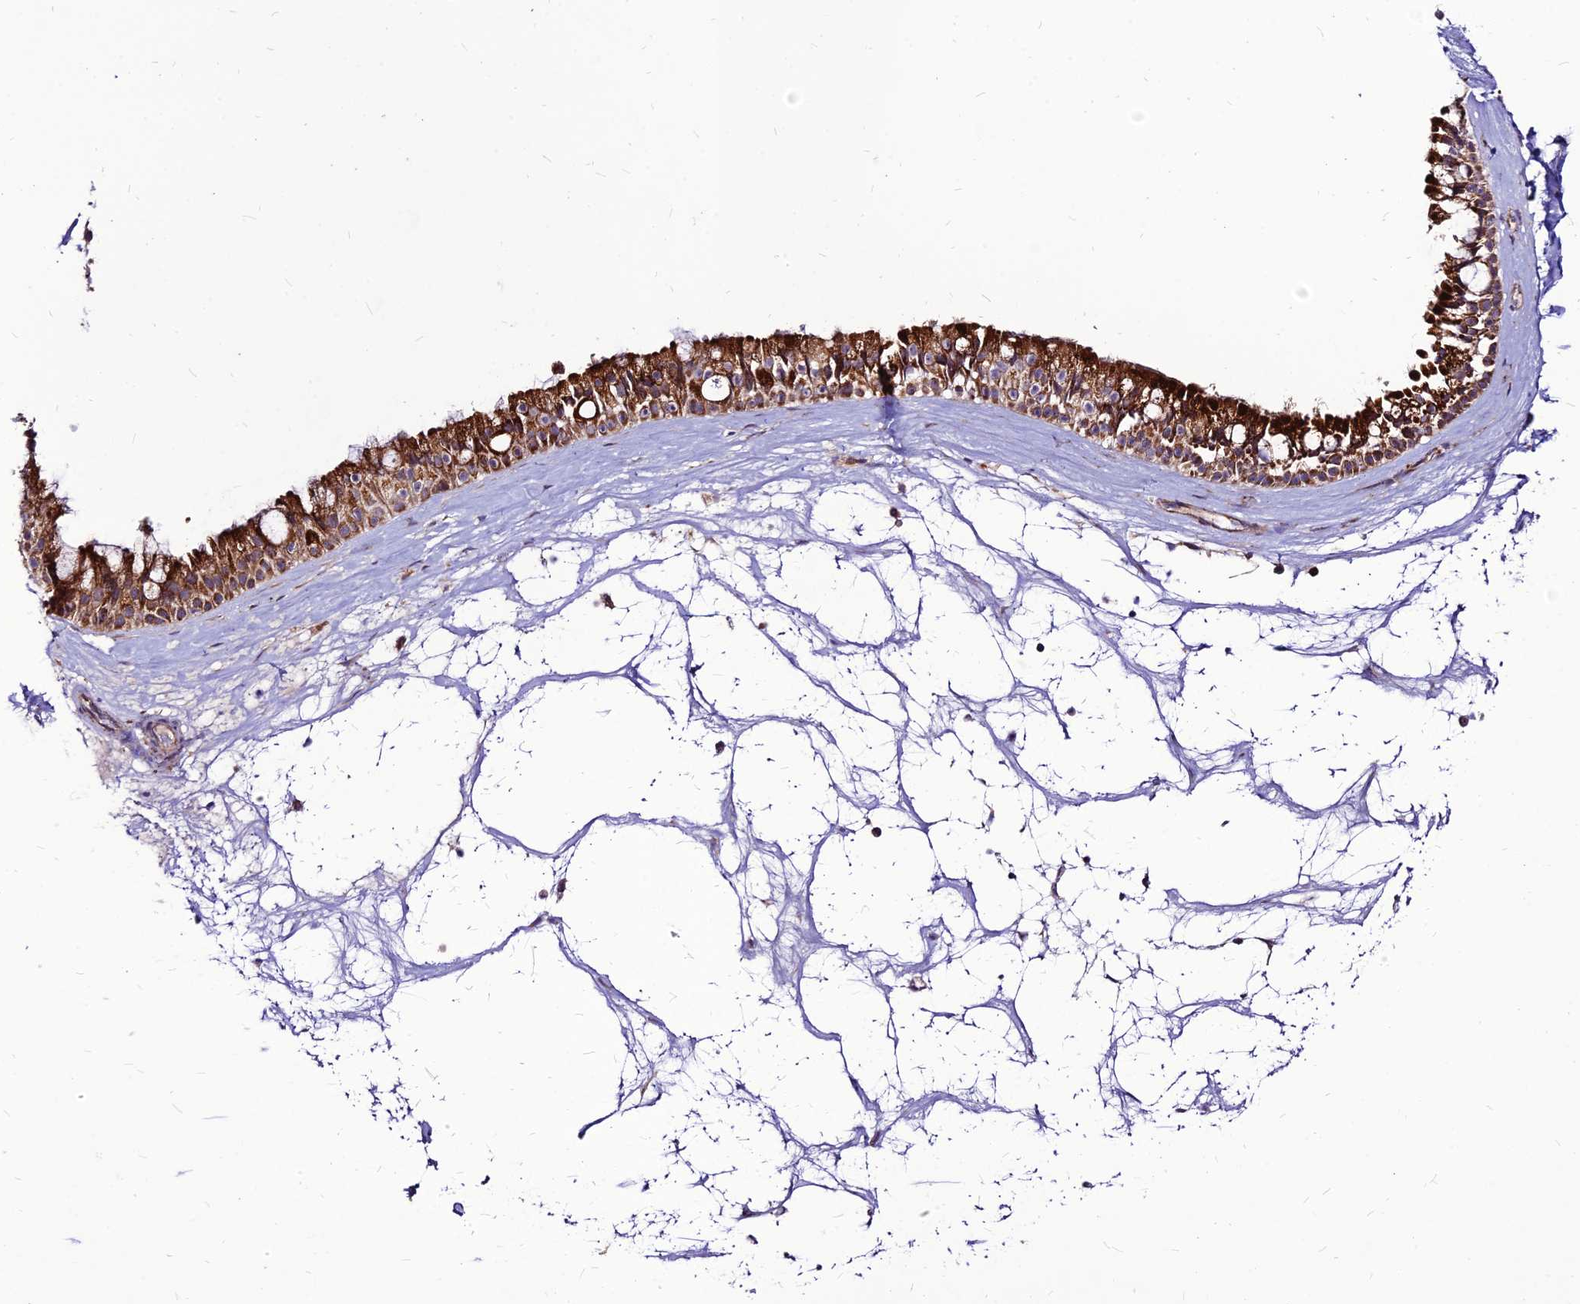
{"staining": {"intensity": "strong", "quantity": ">75%", "location": "cytoplasmic/membranous"}, "tissue": "nasopharynx", "cell_type": "Respiratory epithelial cells", "image_type": "normal", "snomed": [{"axis": "morphology", "description": "Normal tissue, NOS"}, {"axis": "topography", "description": "Nasopharynx"}], "caption": "Immunohistochemistry histopathology image of benign nasopharynx stained for a protein (brown), which displays high levels of strong cytoplasmic/membranous positivity in about >75% of respiratory epithelial cells.", "gene": "ECI1", "patient": {"sex": "male", "age": 64}}